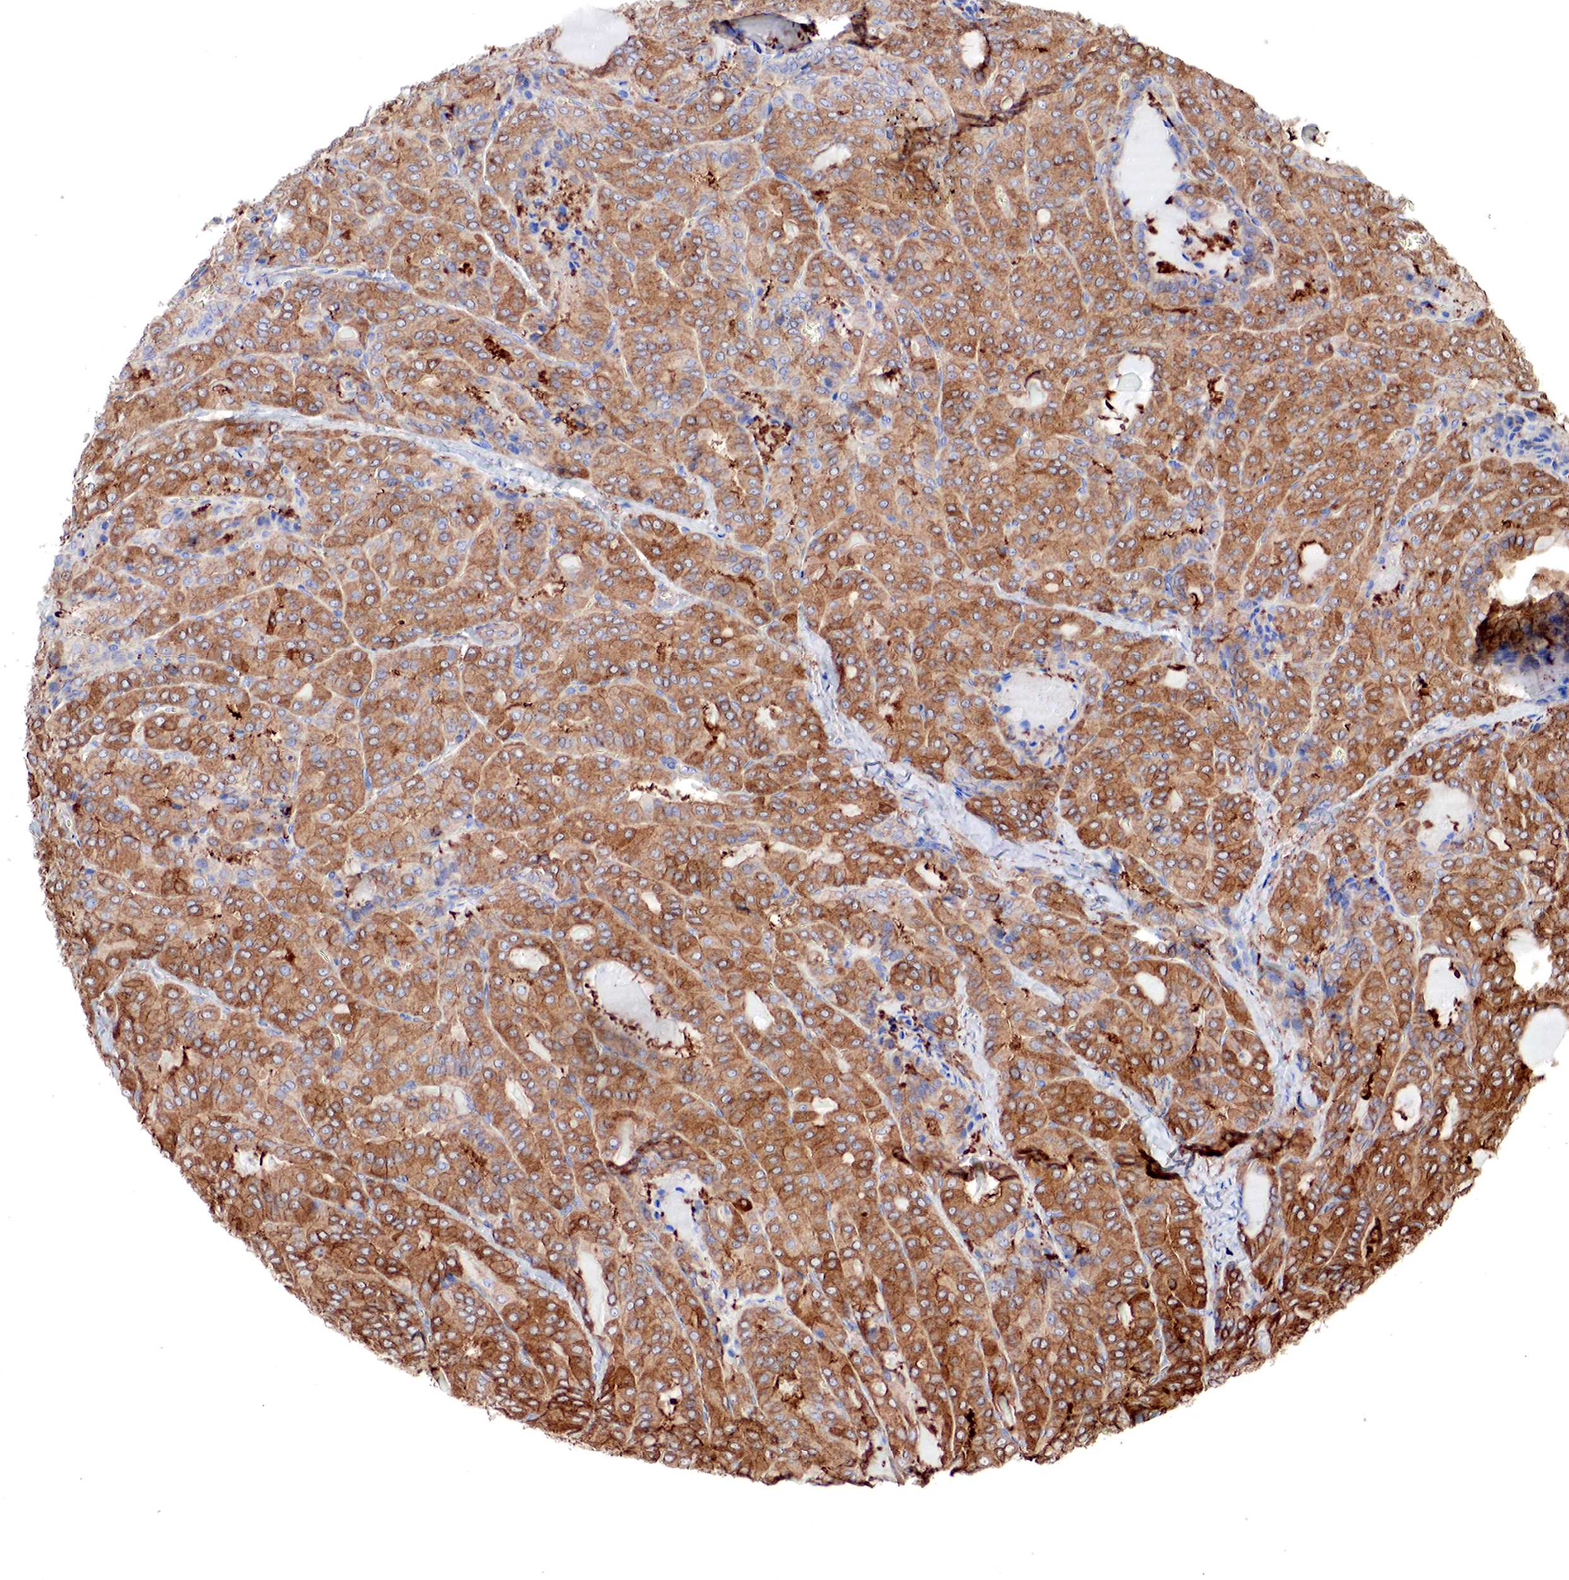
{"staining": {"intensity": "strong", "quantity": ">75%", "location": "cytoplasmic/membranous"}, "tissue": "thyroid cancer", "cell_type": "Tumor cells", "image_type": "cancer", "snomed": [{"axis": "morphology", "description": "Papillary adenocarcinoma, NOS"}, {"axis": "topography", "description": "Thyroid gland"}], "caption": "Brown immunohistochemical staining in thyroid cancer (papillary adenocarcinoma) shows strong cytoplasmic/membranous expression in approximately >75% of tumor cells.", "gene": "G6PD", "patient": {"sex": "female", "age": 71}}